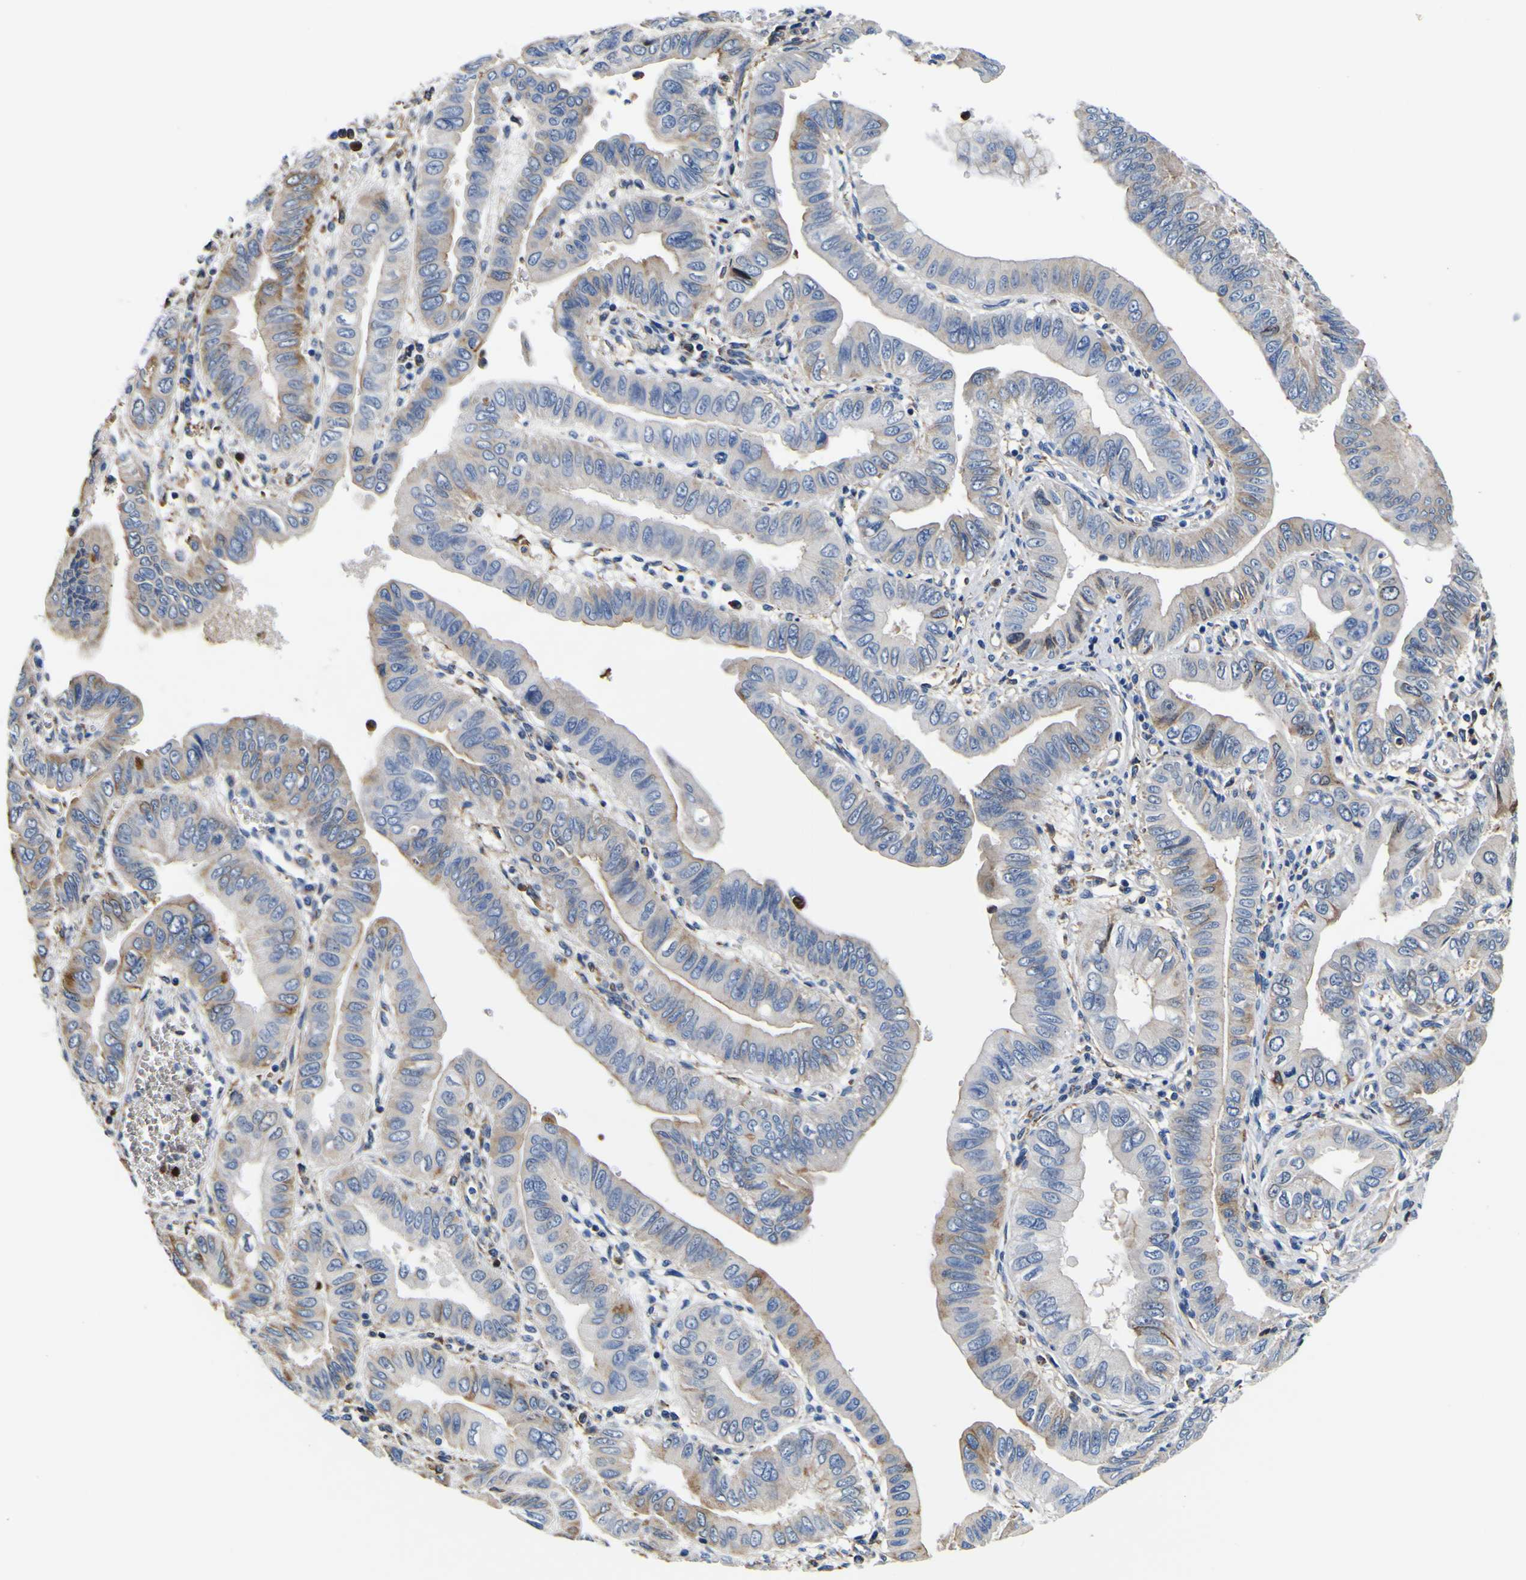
{"staining": {"intensity": "moderate", "quantity": "25%-75%", "location": "cytoplasmic/membranous,nuclear"}, "tissue": "pancreatic cancer", "cell_type": "Tumor cells", "image_type": "cancer", "snomed": [{"axis": "morphology", "description": "Normal tissue, NOS"}, {"axis": "topography", "description": "Lymph node"}], "caption": "Approximately 25%-75% of tumor cells in pancreatic cancer reveal moderate cytoplasmic/membranous and nuclear protein staining as visualized by brown immunohistochemical staining.", "gene": "PXDN", "patient": {"sex": "male", "age": 50}}